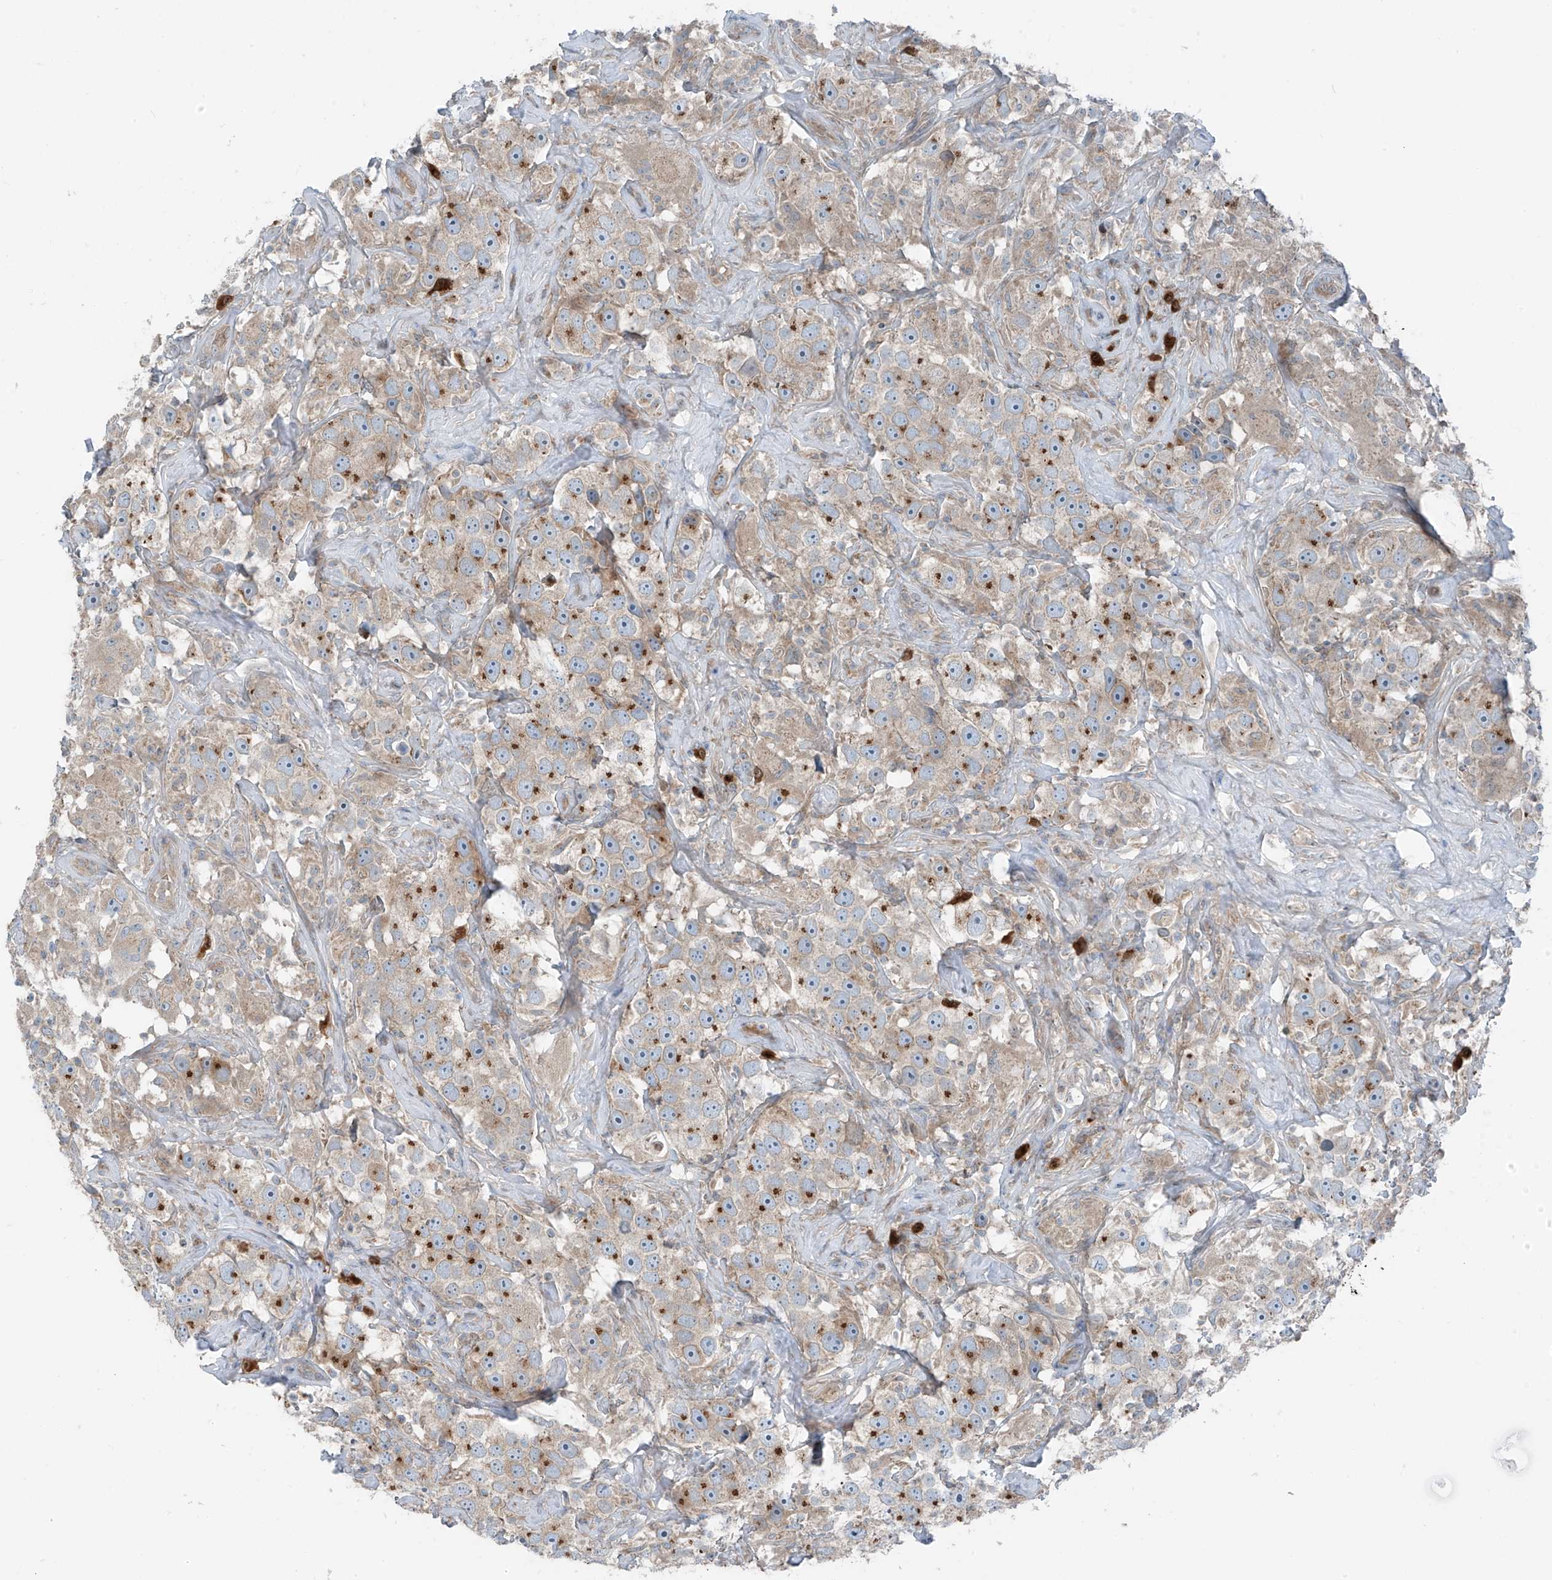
{"staining": {"intensity": "weak", "quantity": "<25%", "location": "cytoplasmic/membranous"}, "tissue": "testis cancer", "cell_type": "Tumor cells", "image_type": "cancer", "snomed": [{"axis": "morphology", "description": "Seminoma, NOS"}, {"axis": "topography", "description": "Testis"}], "caption": "Tumor cells are negative for brown protein staining in testis cancer.", "gene": "SLC12A6", "patient": {"sex": "male", "age": 49}}